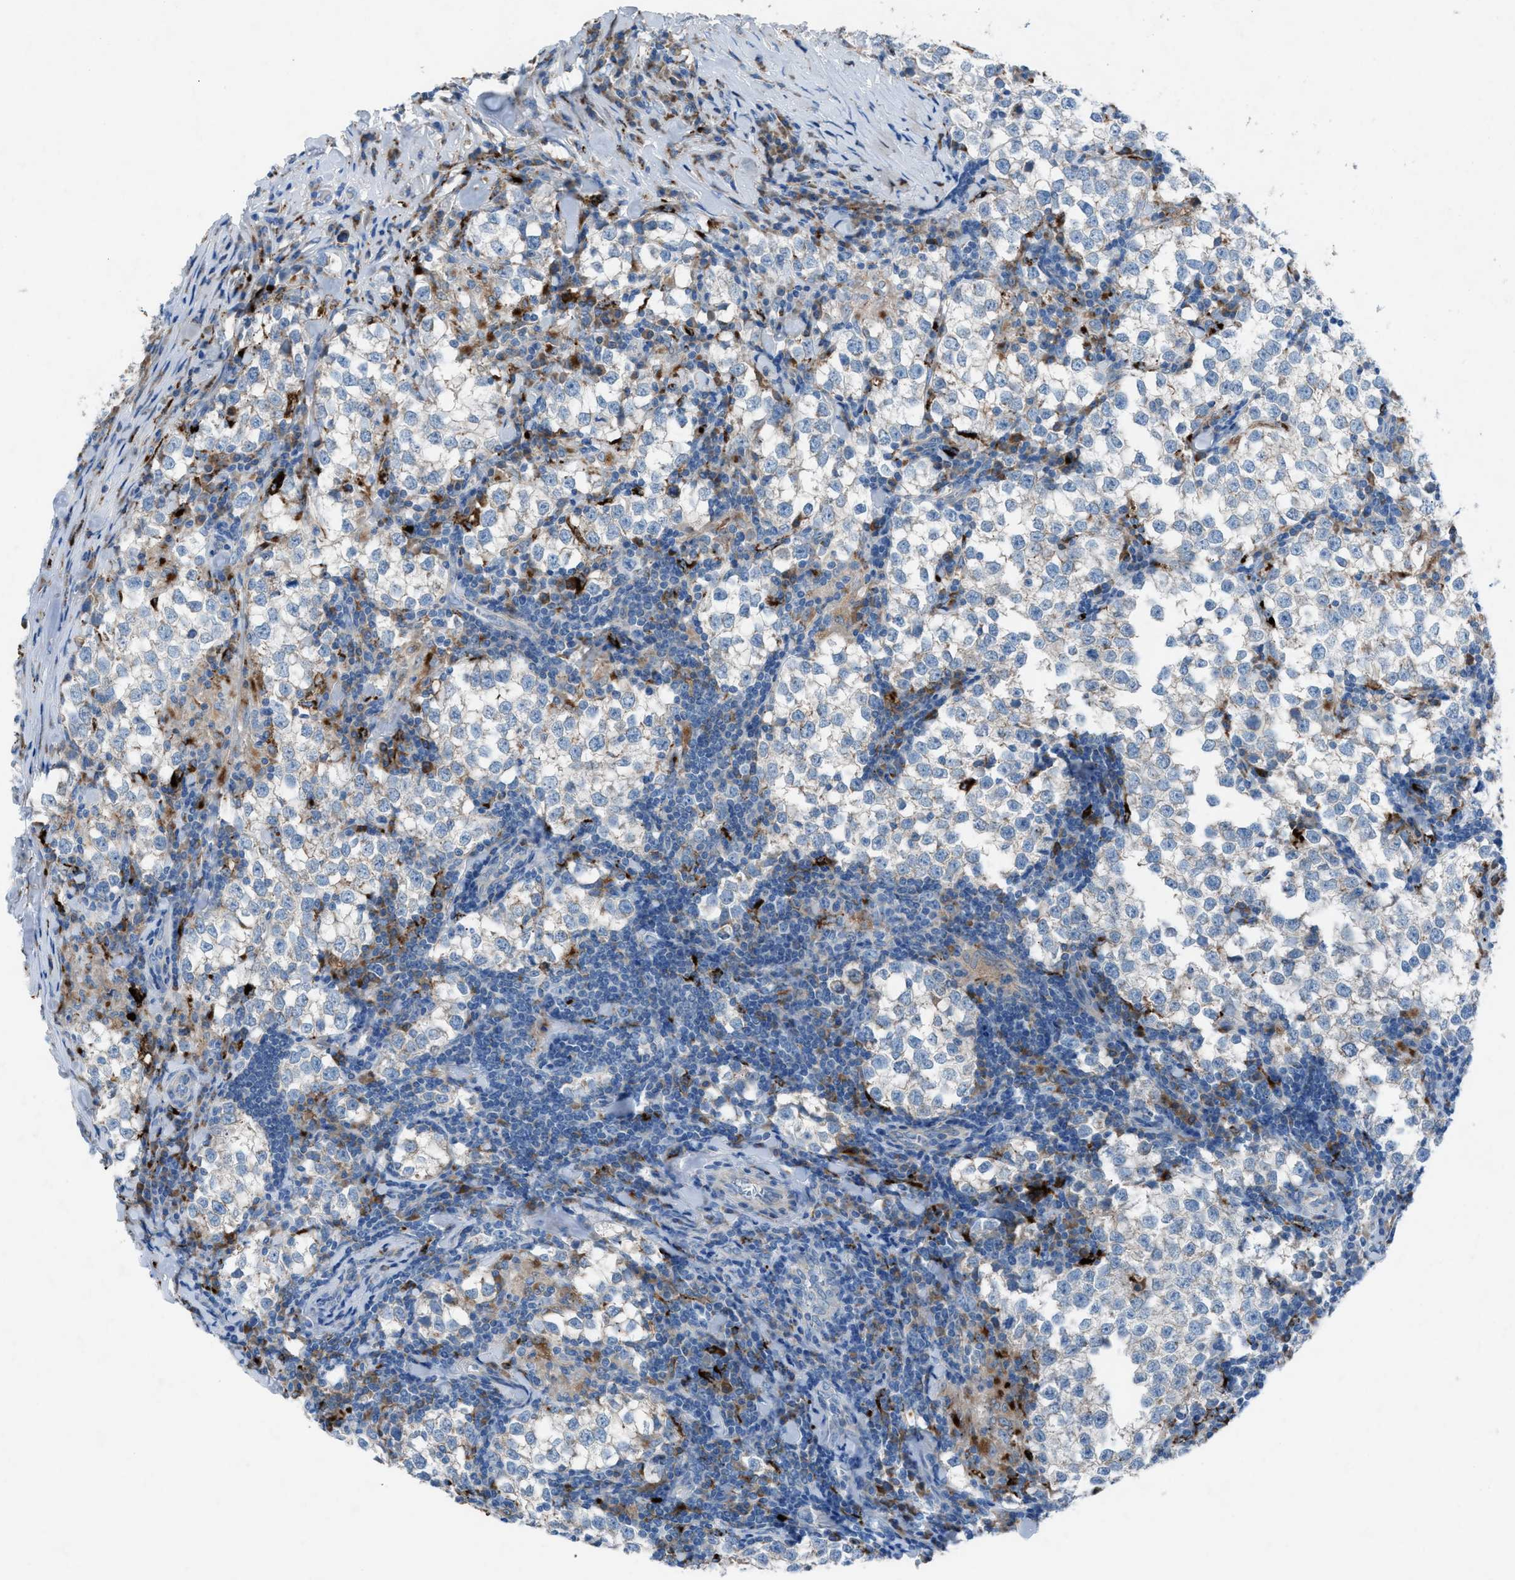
{"staining": {"intensity": "weak", "quantity": "25%-75%", "location": "cytoplasmic/membranous"}, "tissue": "testis cancer", "cell_type": "Tumor cells", "image_type": "cancer", "snomed": [{"axis": "morphology", "description": "Seminoma, NOS"}, {"axis": "morphology", "description": "Carcinoma, Embryonal, NOS"}, {"axis": "topography", "description": "Testis"}], "caption": "Immunohistochemistry (IHC) micrograph of human seminoma (testis) stained for a protein (brown), which displays low levels of weak cytoplasmic/membranous positivity in about 25%-75% of tumor cells.", "gene": "CD1B", "patient": {"sex": "male", "age": 36}}